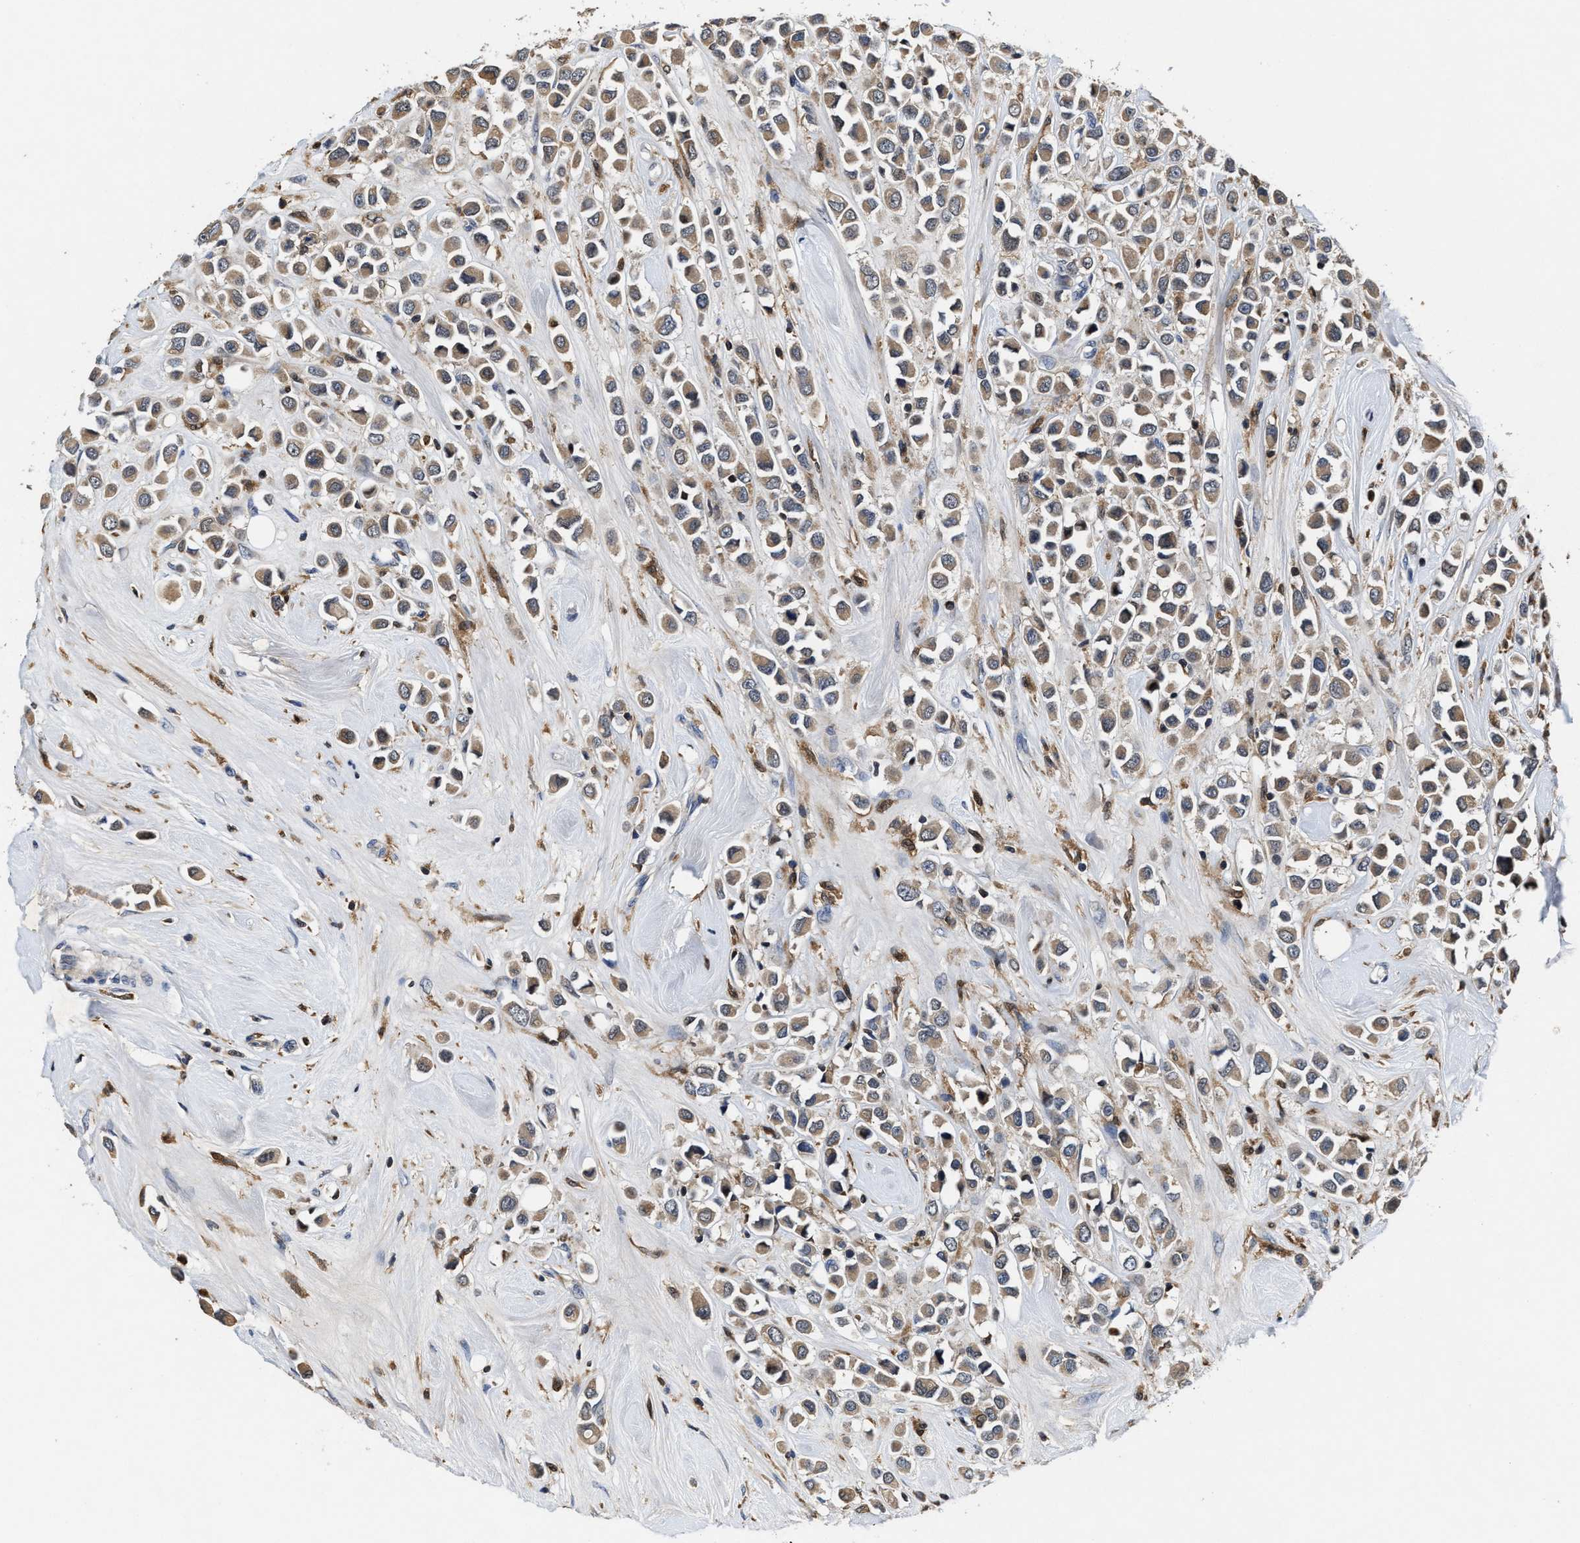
{"staining": {"intensity": "moderate", "quantity": ">75%", "location": "cytoplasmic/membranous"}, "tissue": "breast cancer", "cell_type": "Tumor cells", "image_type": "cancer", "snomed": [{"axis": "morphology", "description": "Duct carcinoma"}, {"axis": "topography", "description": "Breast"}], "caption": "Breast cancer (invasive ductal carcinoma) was stained to show a protein in brown. There is medium levels of moderate cytoplasmic/membranous staining in about >75% of tumor cells.", "gene": "RGS10", "patient": {"sex": "female", "age": 61}}